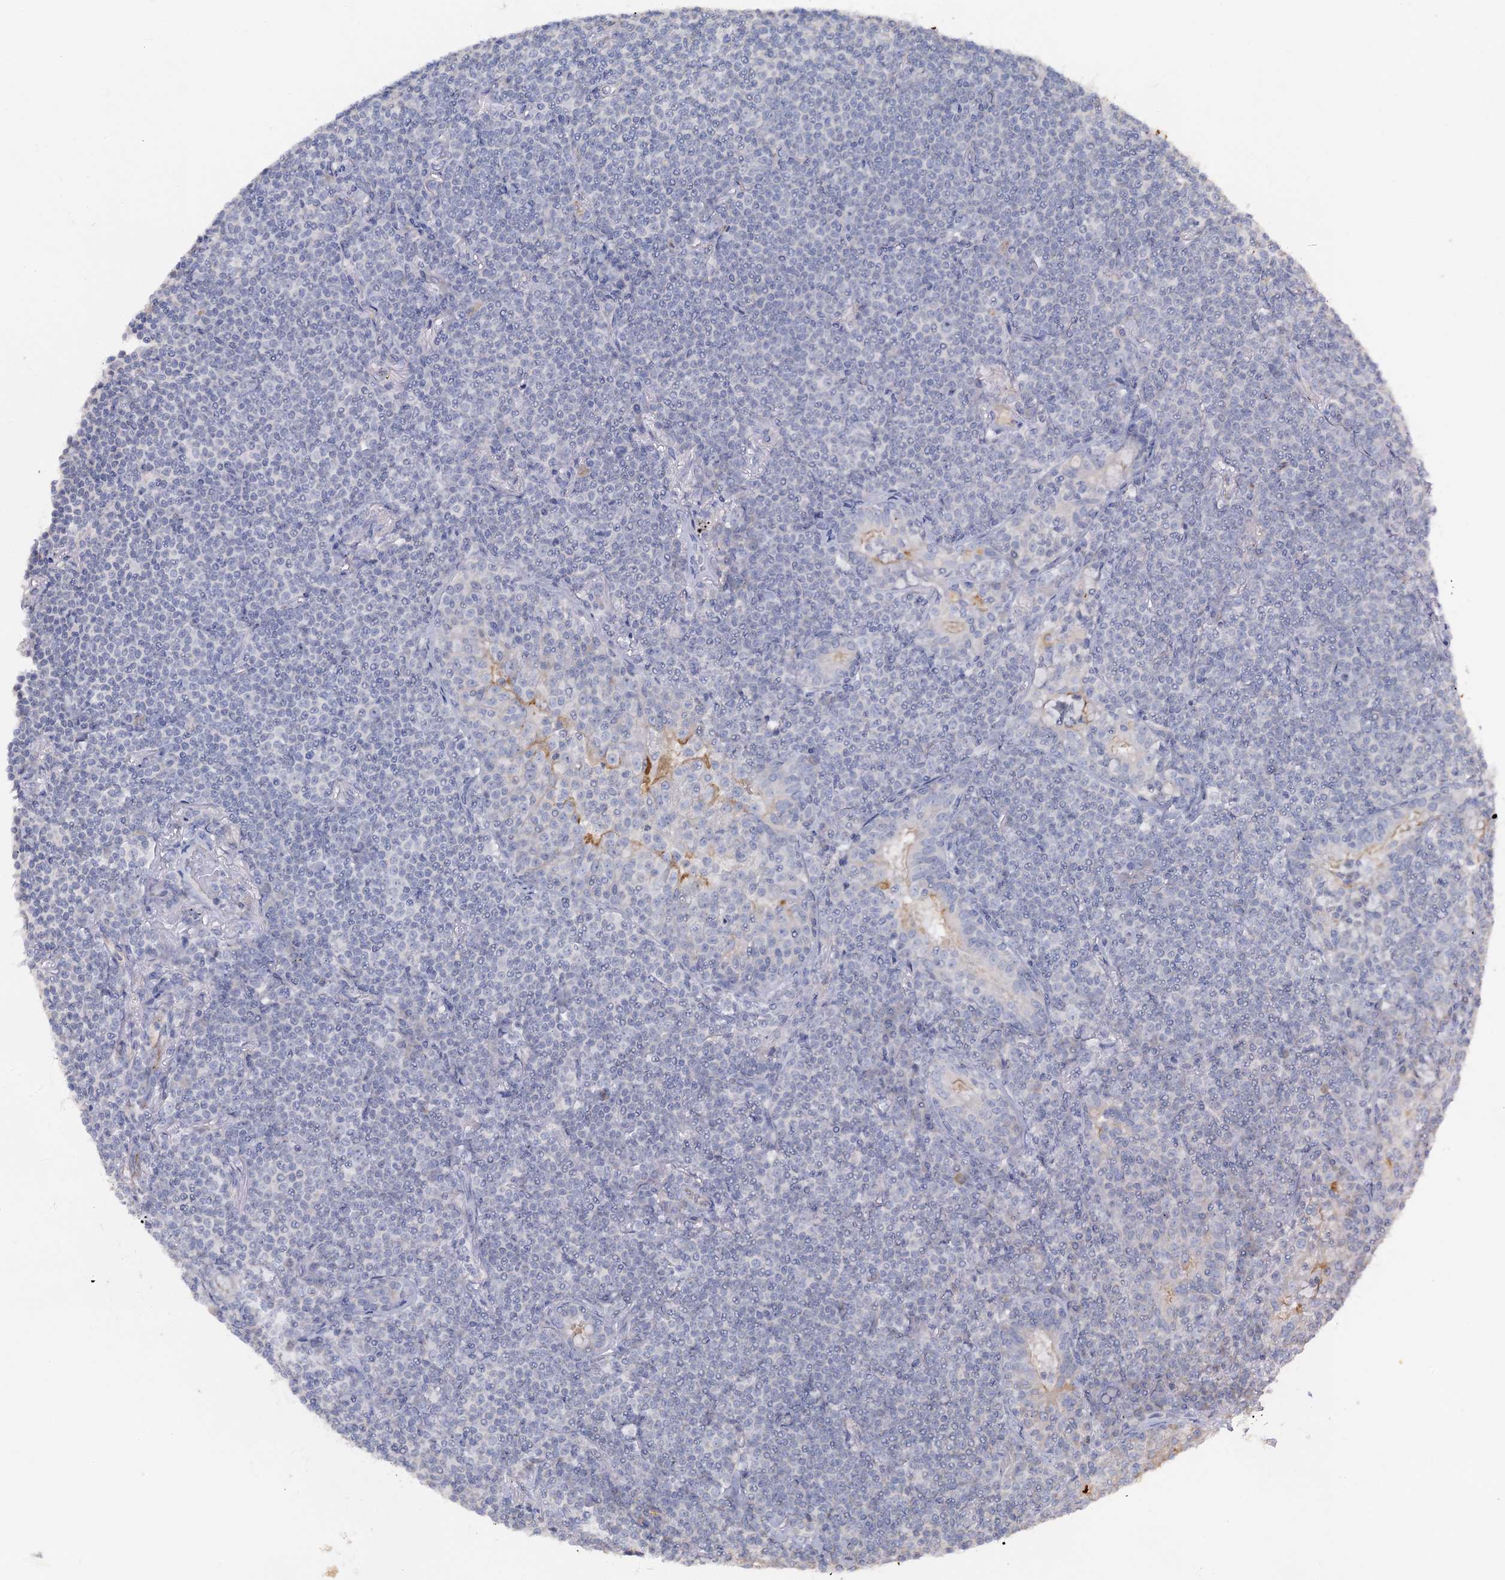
{"staining": {"intensity": "negative", "quantity": "none", "location": "none"}, "tissue": "lymphoma", "cell_type": "Tumor cells", "image_type": "cancer", "snomed": [{"axis": "morphology", "description": "Malignant lymphoma, non-Hodgkin's type, Low grade"}, {"axis": "topography", "description": "Lung"}], "caption": "This micrograph is of malignant lymphoma, non-Hodgkin's type (low-grade) stained with IHC to label a protein in brown with the nuclei are counter-stained blue. There is no staining in tumor cells.", "gene": "PLLP", "patient": {"sex": "female", "age": 71}}